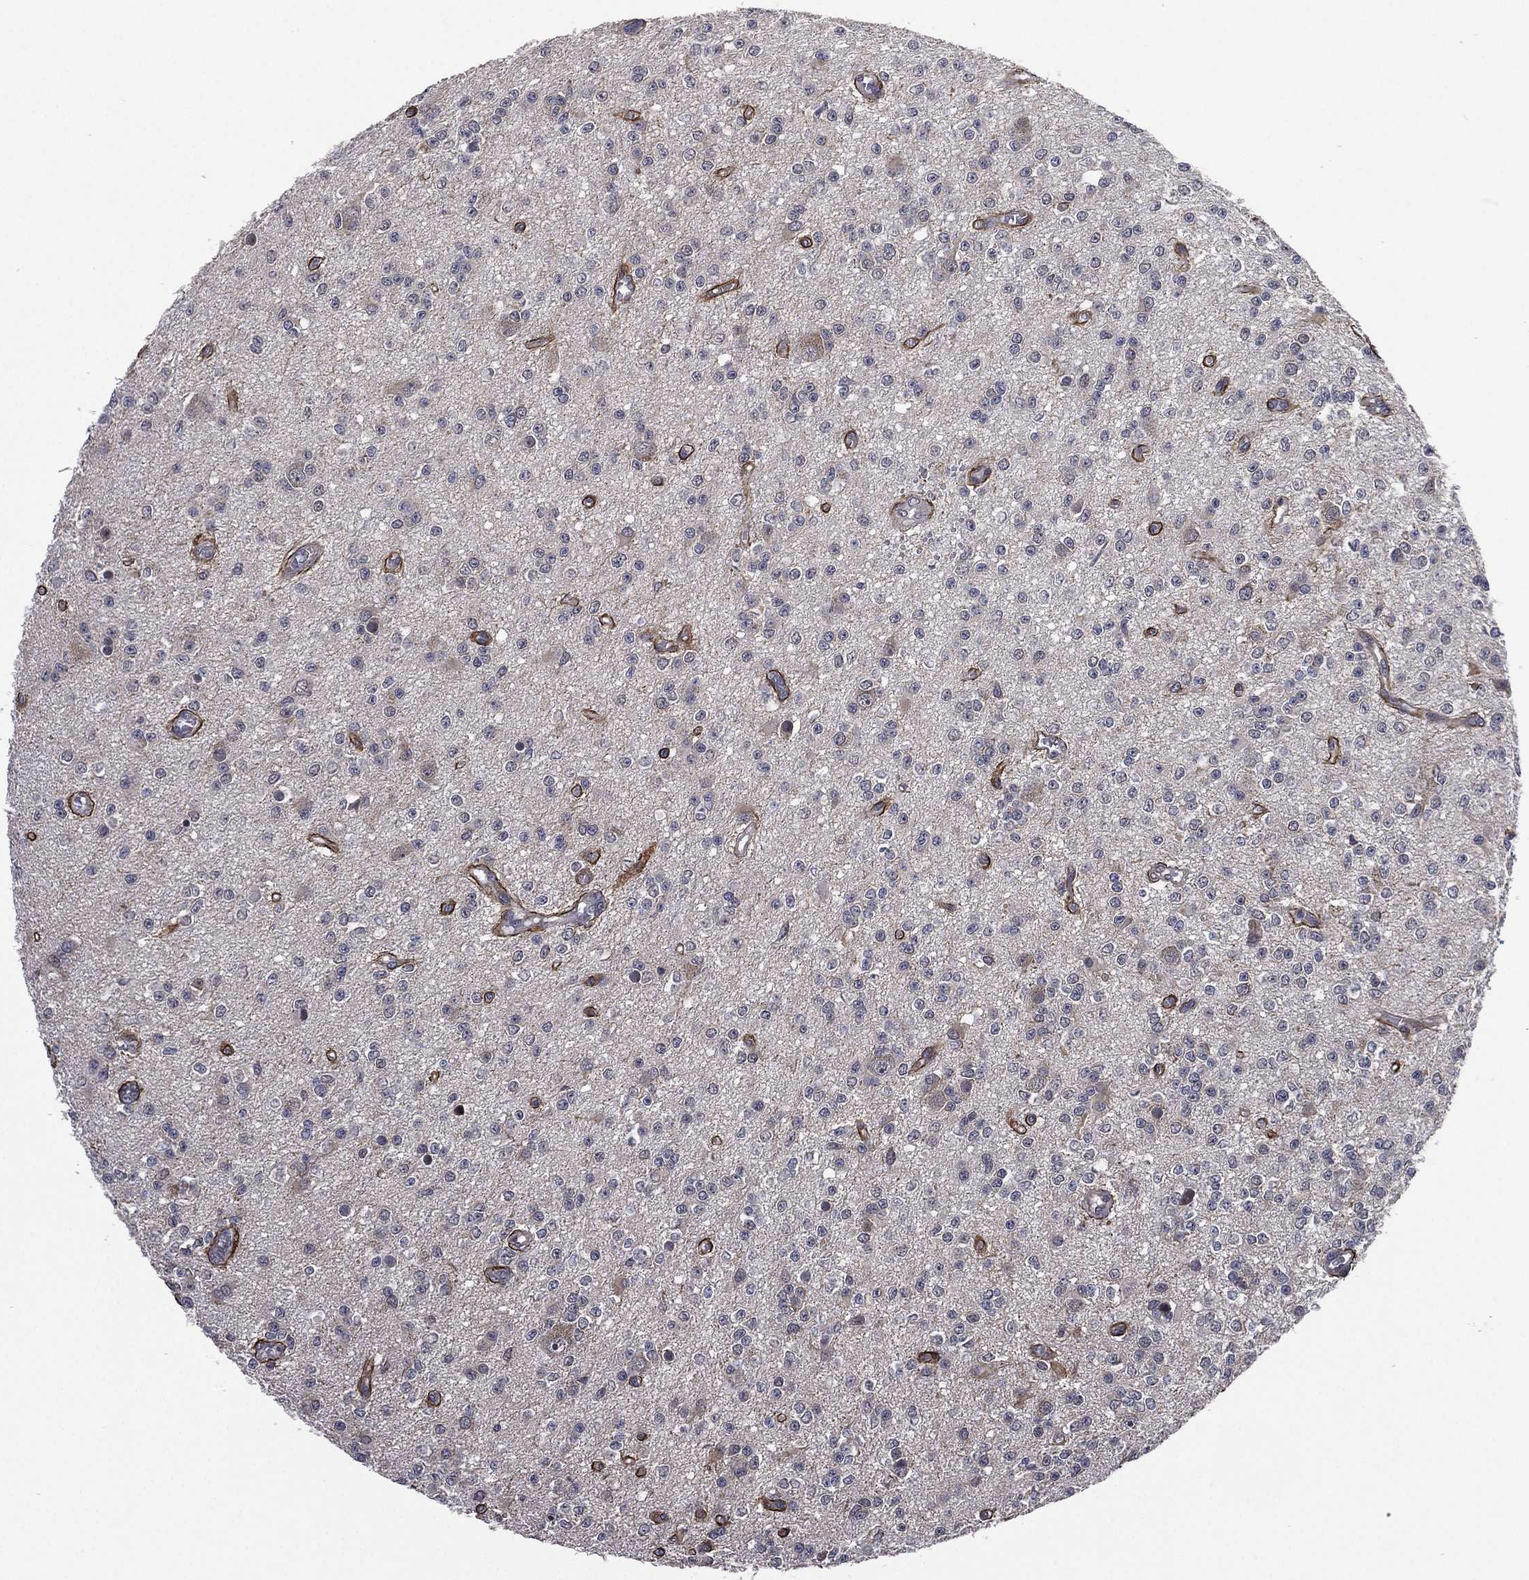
{"staining": {"intensity": "negative", "quantity": "none", "location": "none"}, "tissue": "glioma", "cell_type": "Tumor cells", "image_type": "cancer", "snomed": [{"axis": "morphology", "description": "Glioma, malignant, Low grade"}, {"axis": "topography", "description": "Brain"}], "caption": "Image shows no significant protein expression in tumor cells of glioma. Brightfield microscopy of immunohistochemistry (IHC) stained with DAB (3,3'-diaminobenzidine) (brown) and hematoxylin (blue), captured at high magnification.", "gene": "SELENOO", "patient": {"sex": "female", "age": 45}}